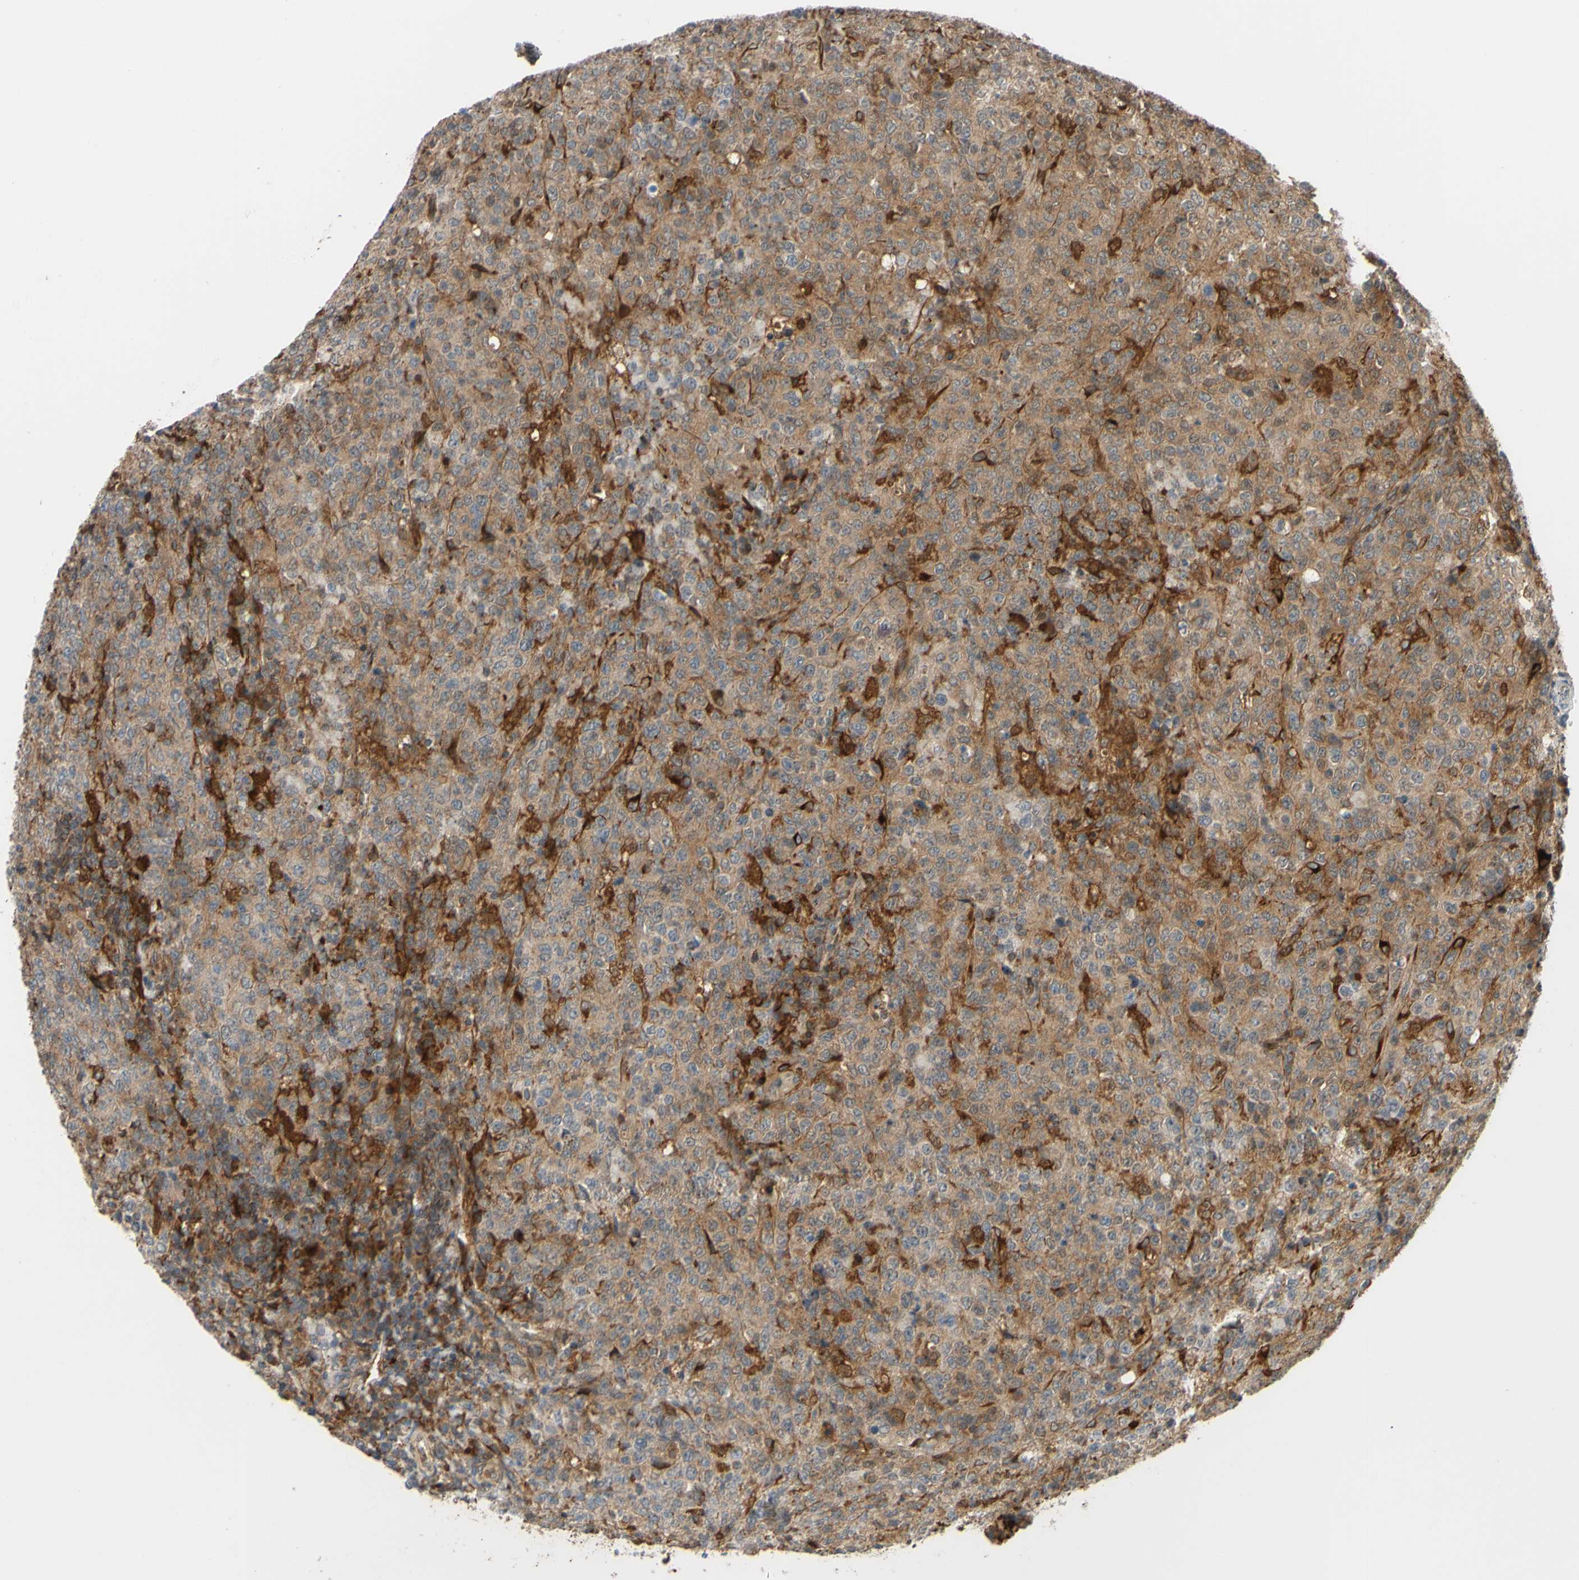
{"staining": {"intensity": "moderate", "quantity": ">75%", "location": "cytoplasmic/membranous"}, "tissue": "lymphoma", "cell_type": "Tumor cells", "image_type": "cancer", "snomed": [{"axis": "morphology", "description": "Malignant lymphoma, non-Hodgkin's type, High grade"}, {"axis": "topography", "description": "Tonsil"}], "caption": "A high-resolution image shows IHC staining of malignant lymphoma, non-Hodgkin's type (high-grade), which reveals moderate cytoplasmic/membranous positivity in about >75% of tumor cells.", "gene": "PRAF2", "patient": {"sex": "female", "age": 36}}